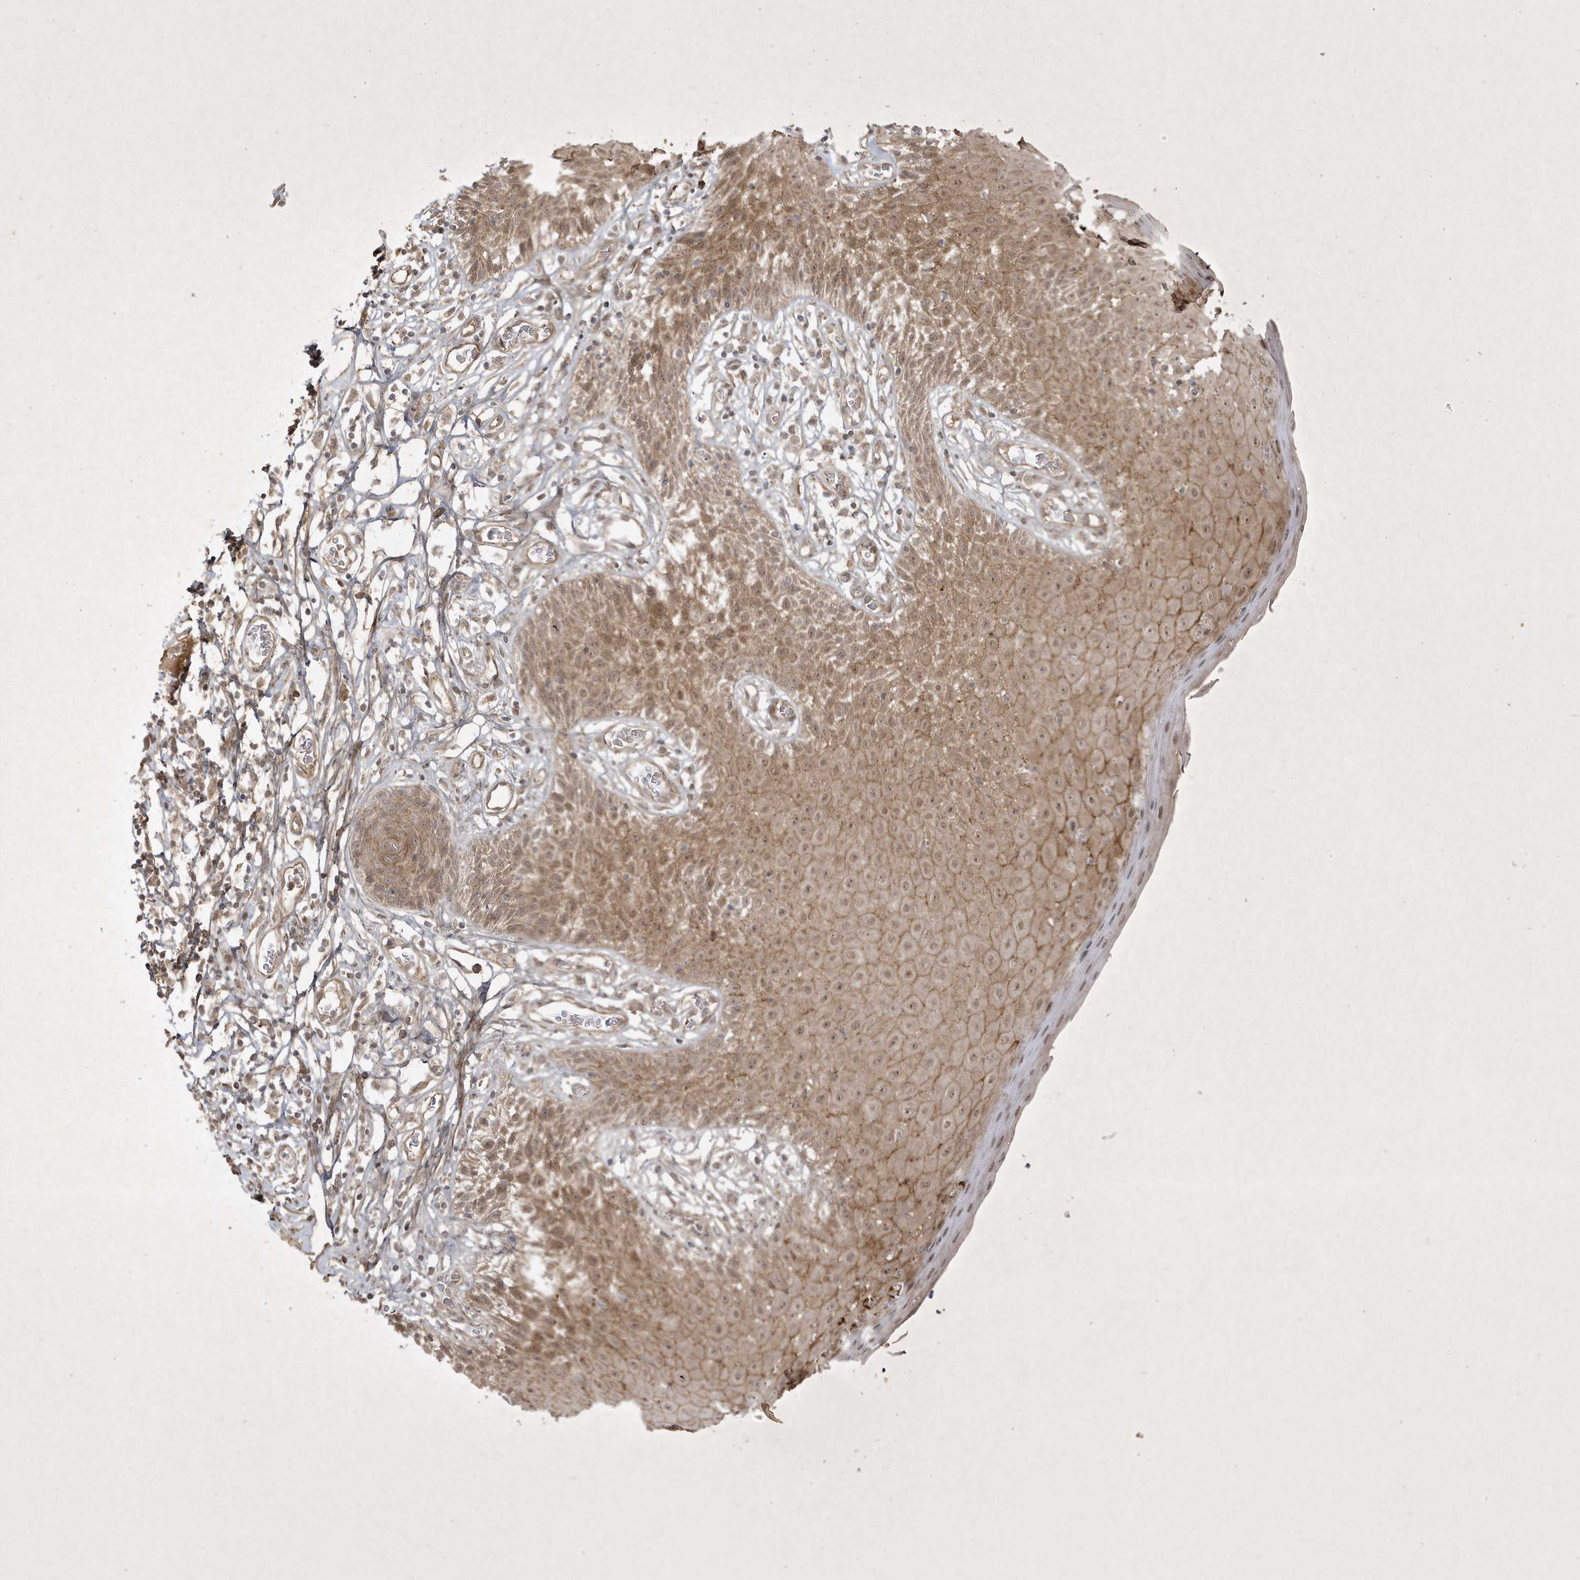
{"staining": {"intensity": "moderate", "quantity": ">75%", "location": "cytoplasmic/membranous"}, "tissue": "skin", "cell_type": "Epidermal cells", "image_type": "normal", "snomed": [{"axis": "morphology", "description": "Normal tissue, NOS"}, {"axis": "topography", "description": "Vulva"}], "caption": "Moderate cytoplasmic/membranous protein positivity is seen in about >75% of epidermal cells in skin. The protein is stained brown, and the nuclei are stained in blue (DAB (3,3'-diaminobenzidine) IHC with brightfield microscopy, high magnification).", "gene": "FAM83C", "patient": {"sex": "female", "age": 68}}